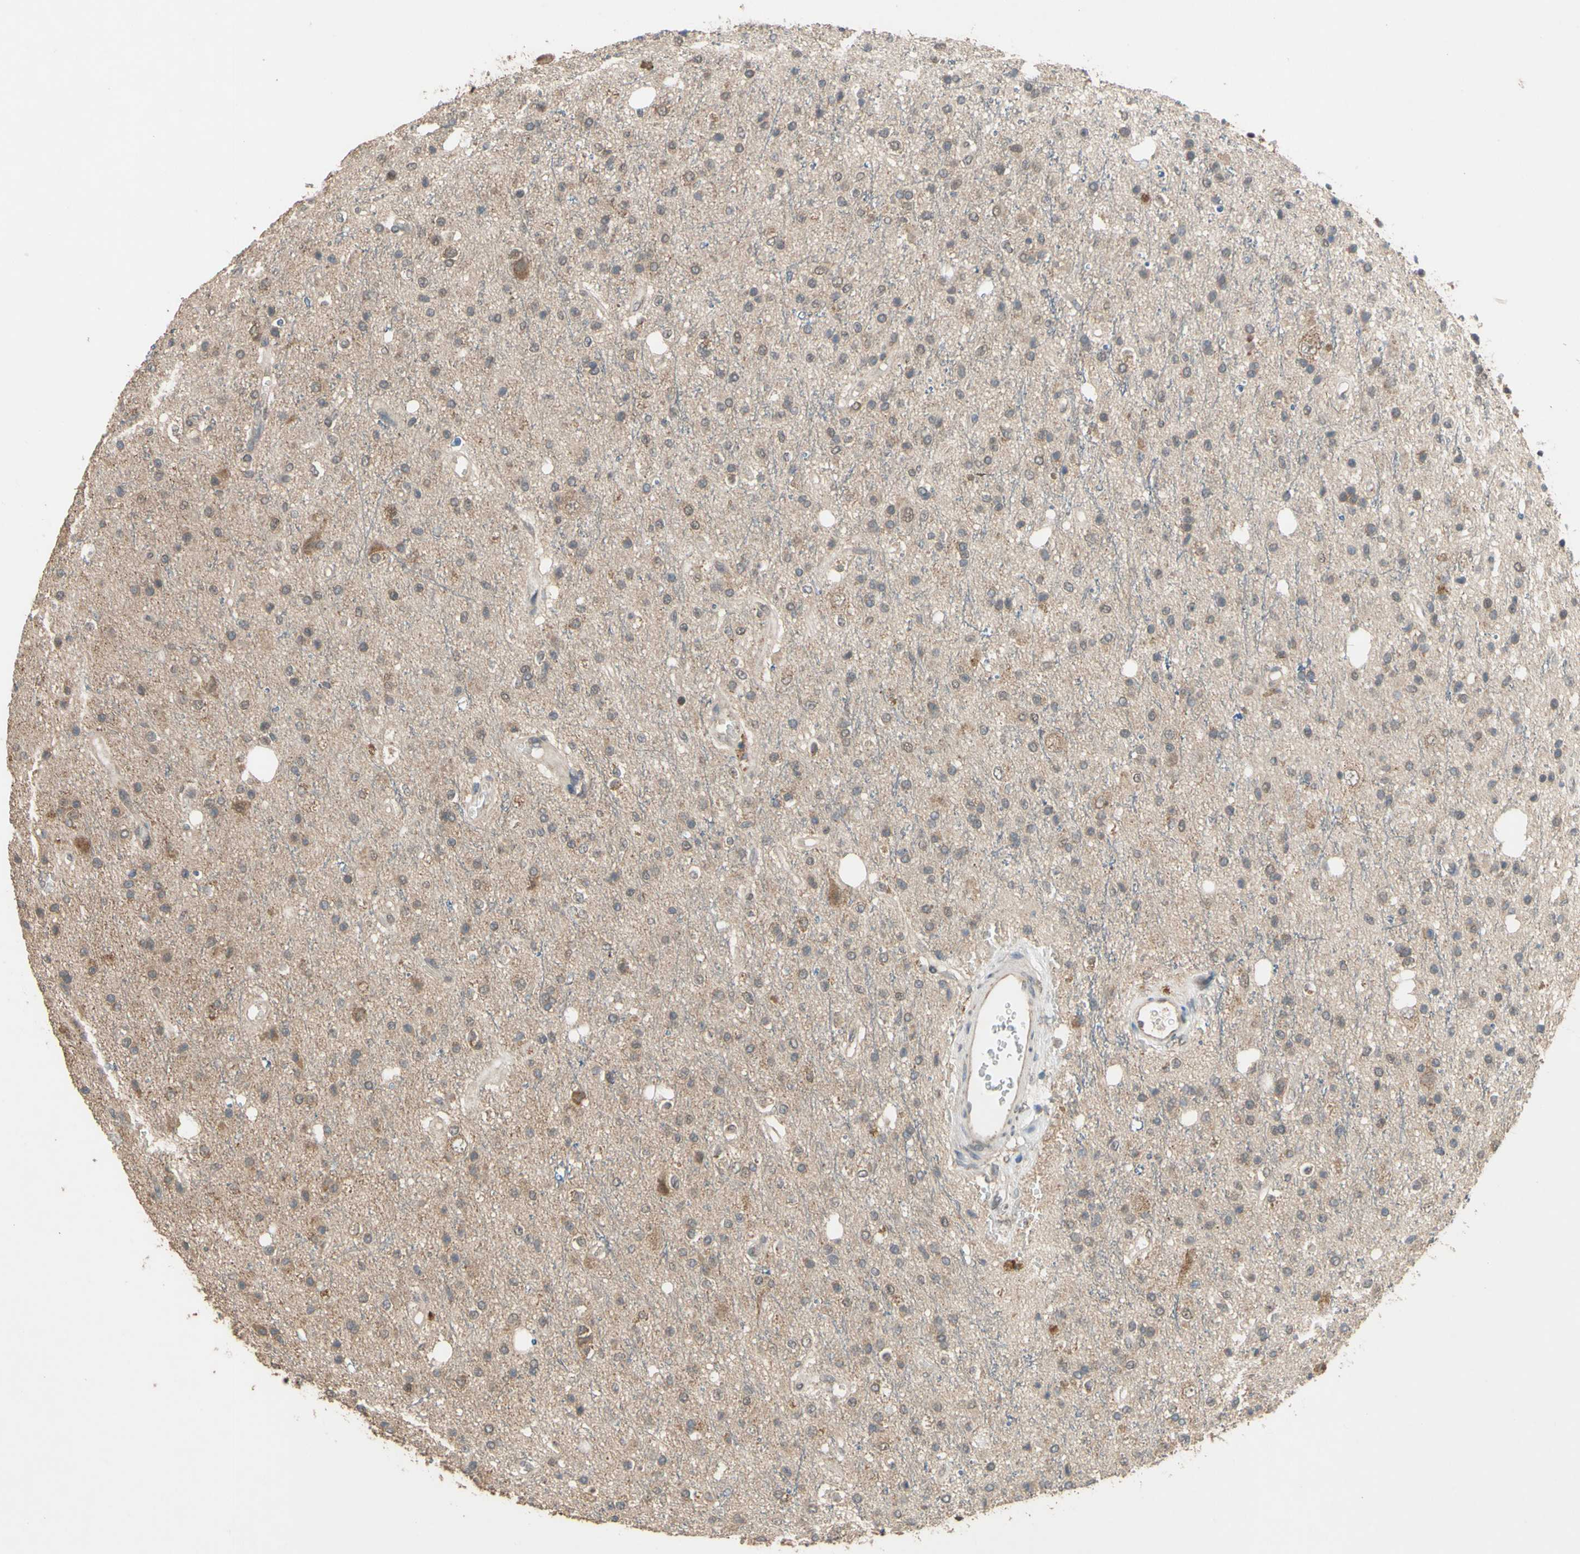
{"staining": {"intensity": "weak", "quantity": ">75%", "location": "cytoplasmic/membranous"}, "tissue": "glioma", "cell_type": "Tumor cells", "image_type": "cancer", "snomed": [{"axis": "morphology", "description": "Glioma, malignant, High grade"}, {"axis": "topography", "description": "Brain"}], "caption": "An image showing weak cytoplasmic/membranous staining in about >75% of tumor cells in high-grade glioma (malignant), as visualized by brown immunohistochemical staining.", "gene": "CD164", "patient": {"sex": "male", "age": 47}}